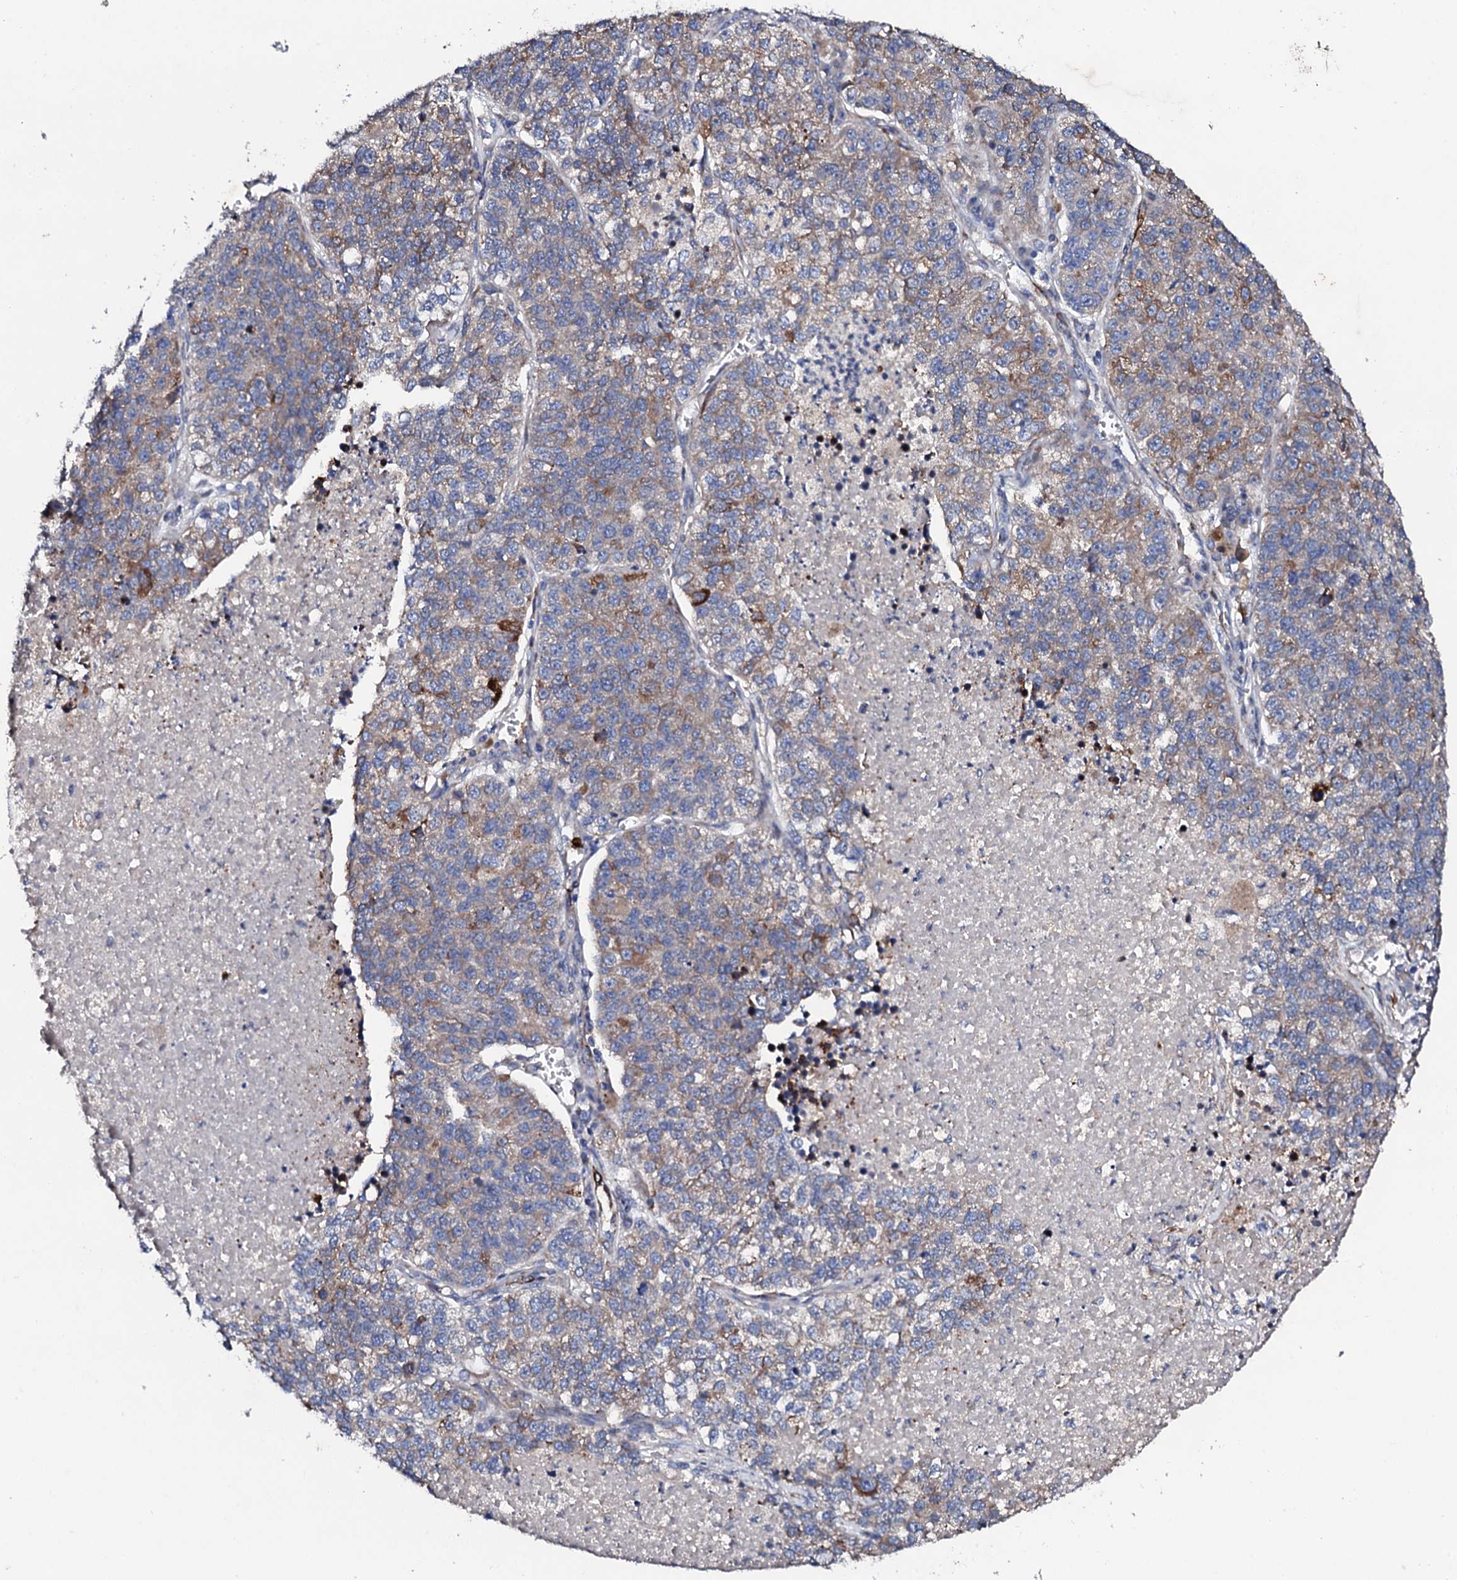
{"staining": {"intensity": "weak", "quantity": "25%-75%", "location": "cytoplasmic/membranous"}, "tissue": "lung cancer", "cell_type": "Tumor cells", "image_type": "cancer", "snomed": [{"axis": "morphology", "description": "Adenocarcinoma, NOS"}, {"axis": "topography", "description": "Lung"}], "caption": "There is low levels of weak cytoplasmic/membranous staining in tumor cells of lung adenocarcinoma, as demonstrated by immunohistochemical staining (brown color).", "gene": "DBX1", "patient": {"sex": "male", "age": 49}}